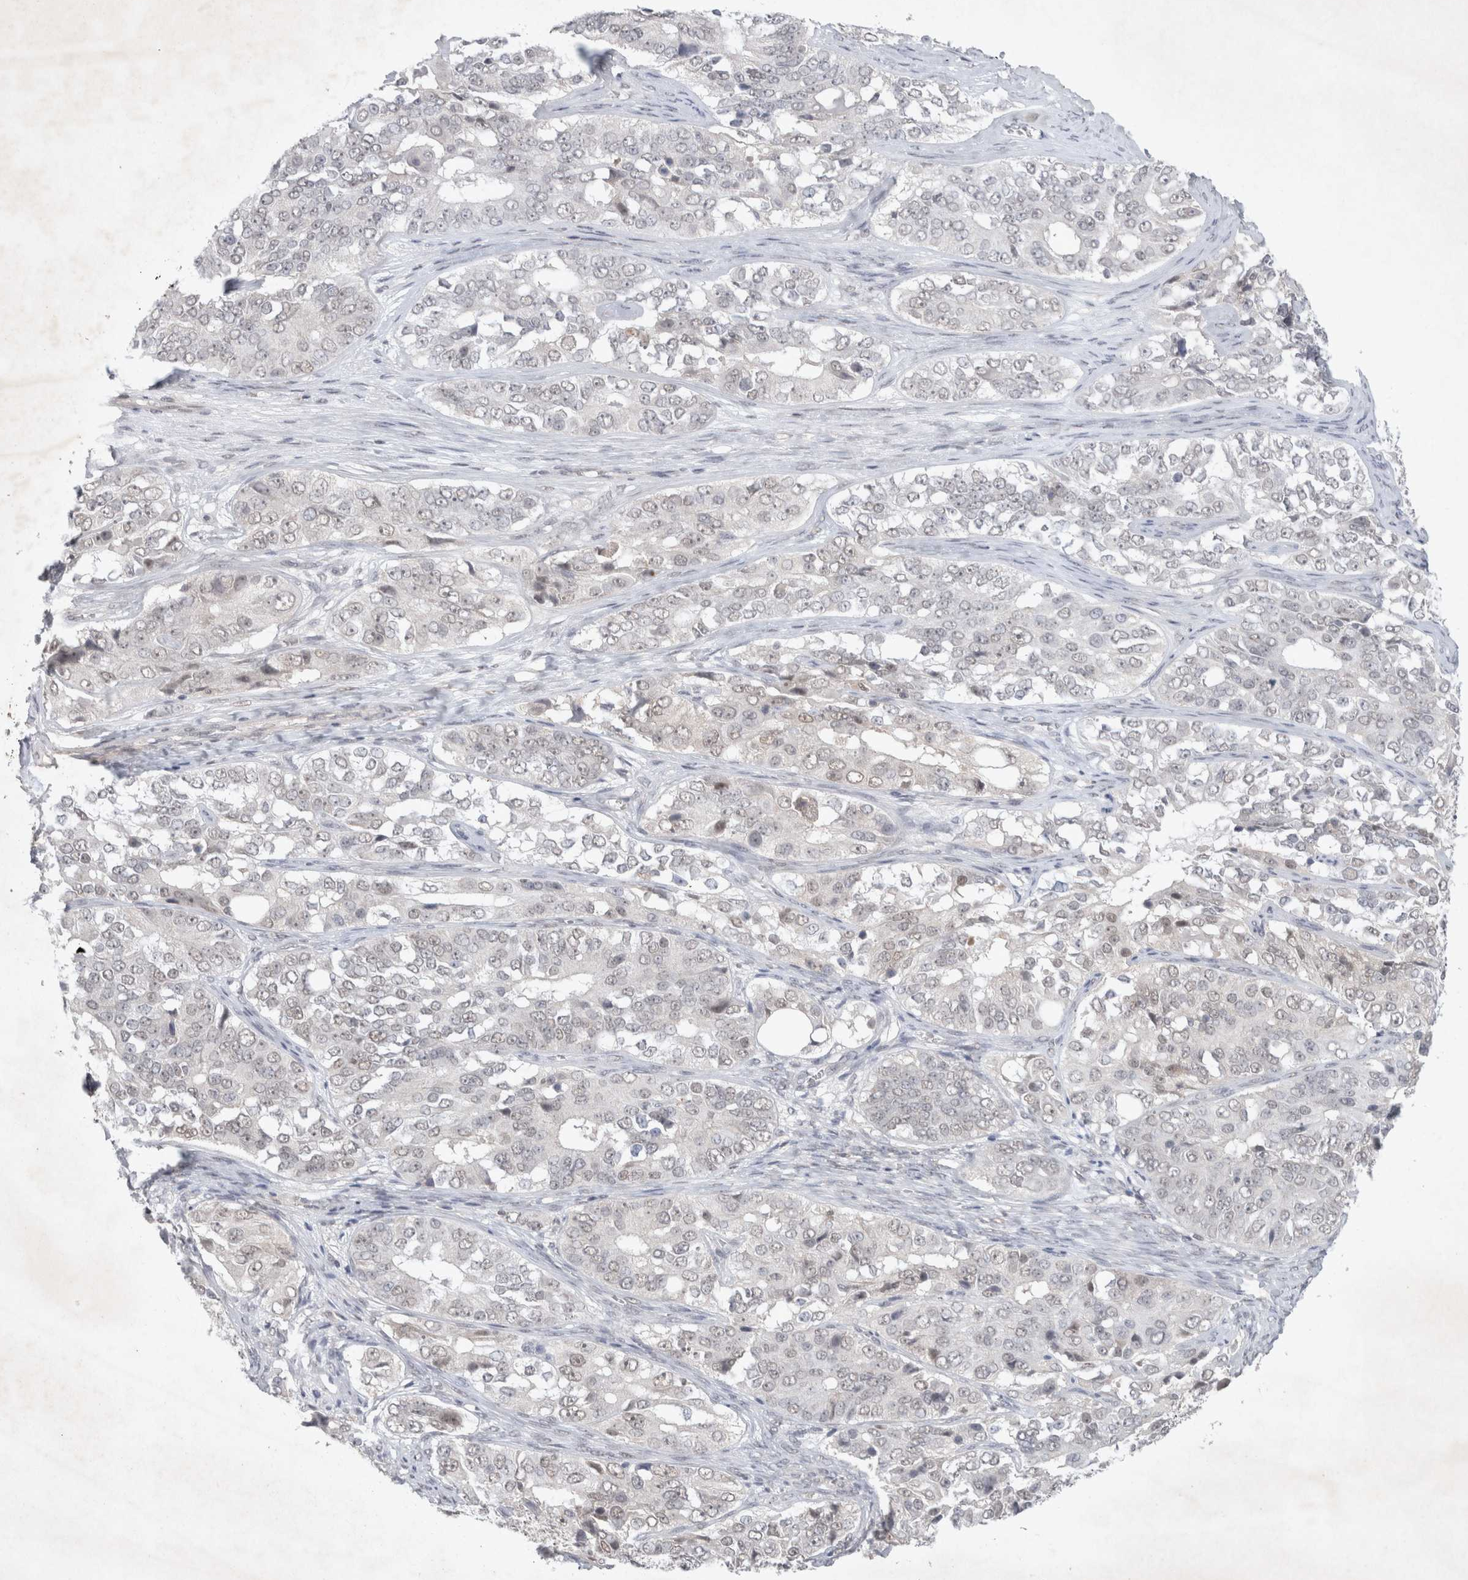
{"staining": {"intensity": "negative", "quantity": "none", "location": "none"}, "tissue": "ovarian cancer", "cell_type": "Tumor cells", "image_type": "cancer", "snomed": [{"axis": "morphology", "description": "Carcinoma, endometroid"}, {"axis": "topography", "description": "Ovary"}], "caption": "Immunohistochemical staining of ovarian cancer exhibits no significant expression in tumor cells.", "gene": "FBXO42", "patient": {"sex": "female", "age": 51}}